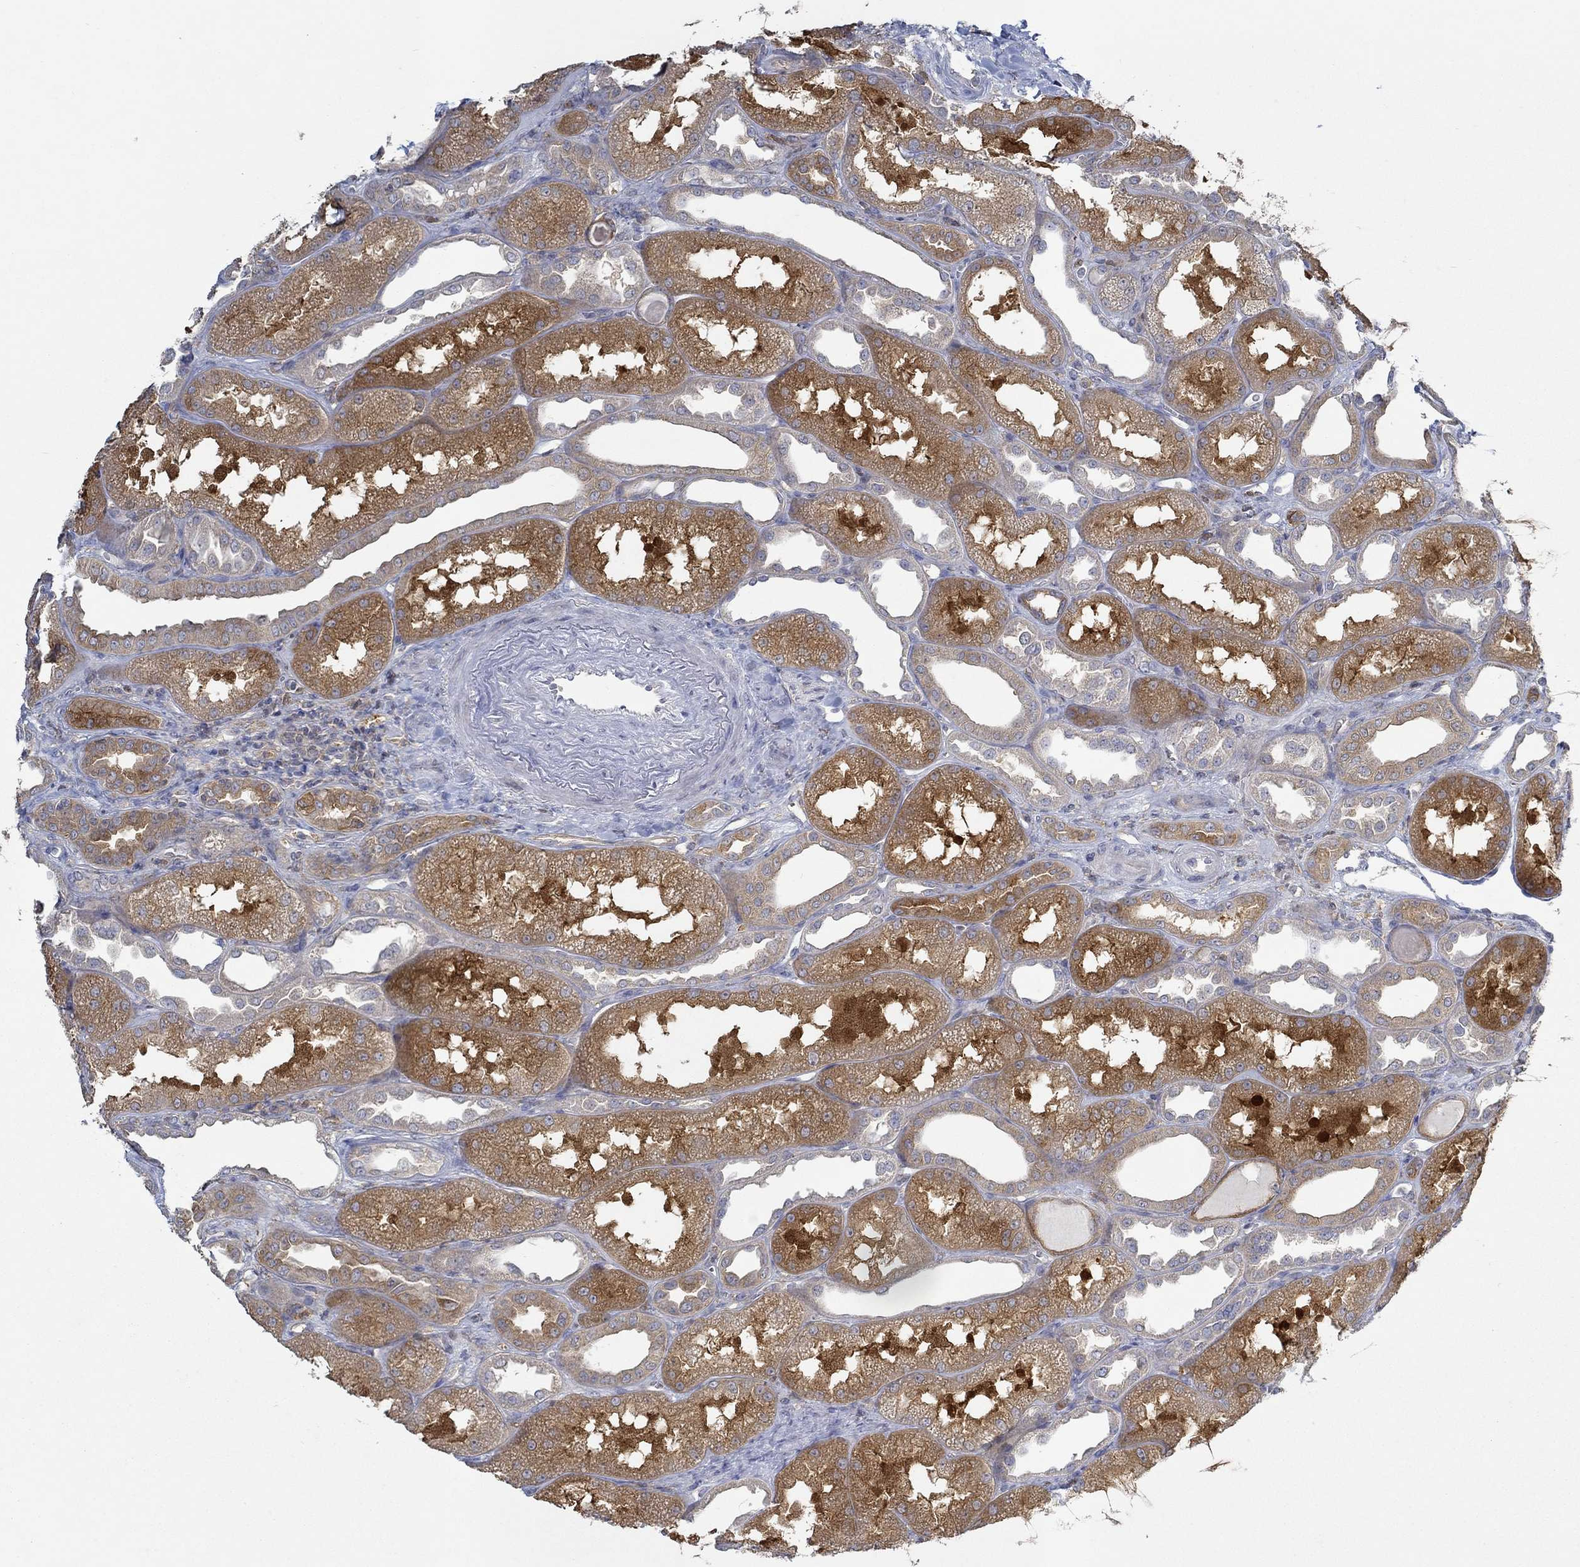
{"staining": {"intensity": "negative", "quantity": "none", "location": "none"}, "tissue": "kidney", "cell_type": "Cells in glomeruli", "image_type": "normal", "snomed": [{"axis": "morphology", "description": "Normal tissue, NOS"}, {"axis": "topography", "description": "Kidney"}], "caption": "A photomicrograph of kidney stained for a protein exhibits no brown staining in cells in glomeruli. (Brightfield microscopy of DAB (3,3'-diaminobenzidine) immunohistochemistry at high magnification).", "gene": "MTHFR", "patient": {"sex": "male", "age": 61}}